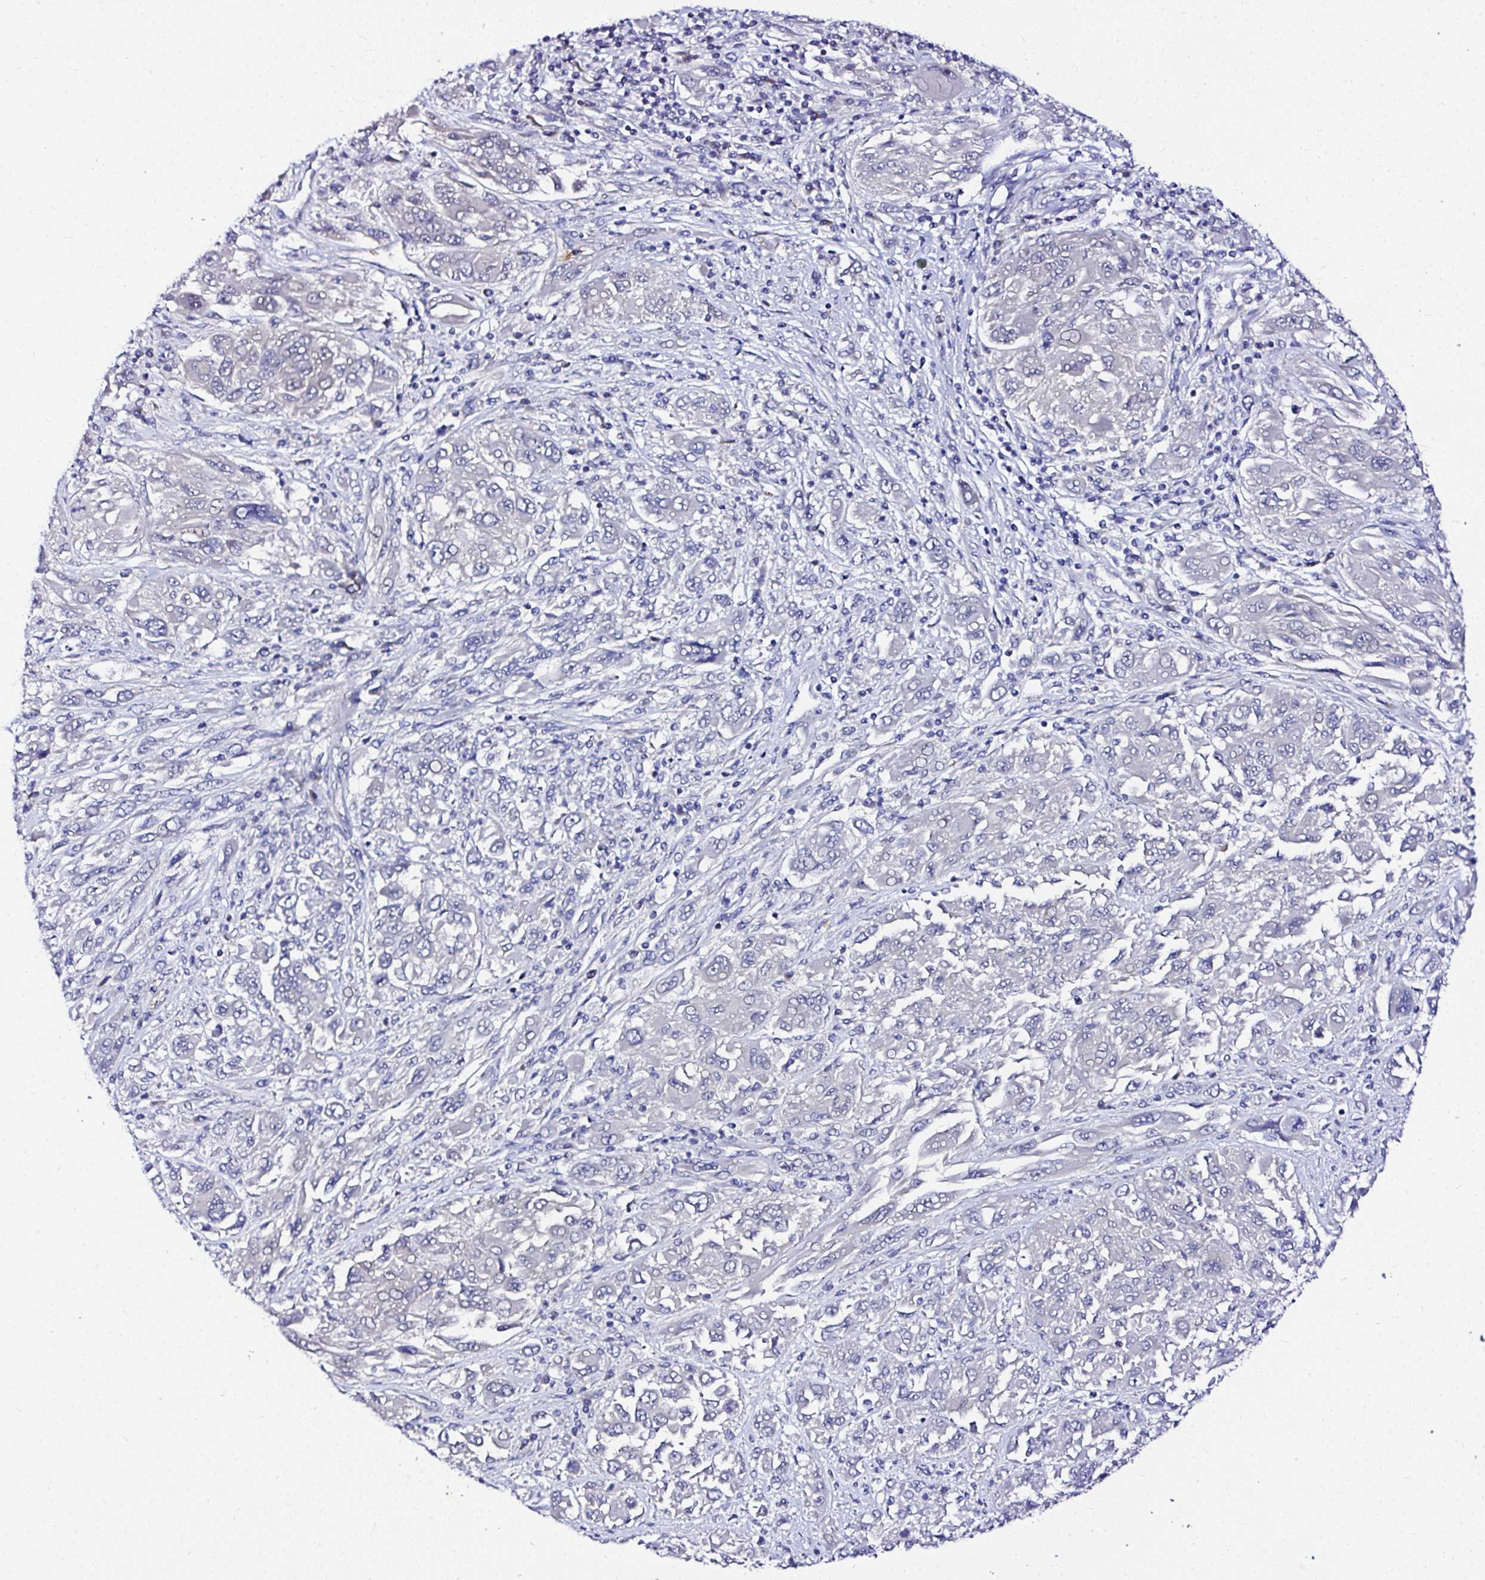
{"staining": {"intensity": "negative", "quantity": "none", "location": "none"}, "tissue": "melanoma", "cell_type": "Tumor cells", "image_type": "cancer", "snomed": [{"axis": "morphology", "description": "Malignant melanoma, NOS"}, {"axis": "topography", "description": "Skin"}], "caption": "Malignant melanoma was stained to show a protein in brown. There is no significant staining in tumor cells.", "gene": "DEPDC5", "patient": {"sex": "female", "age": 91}}